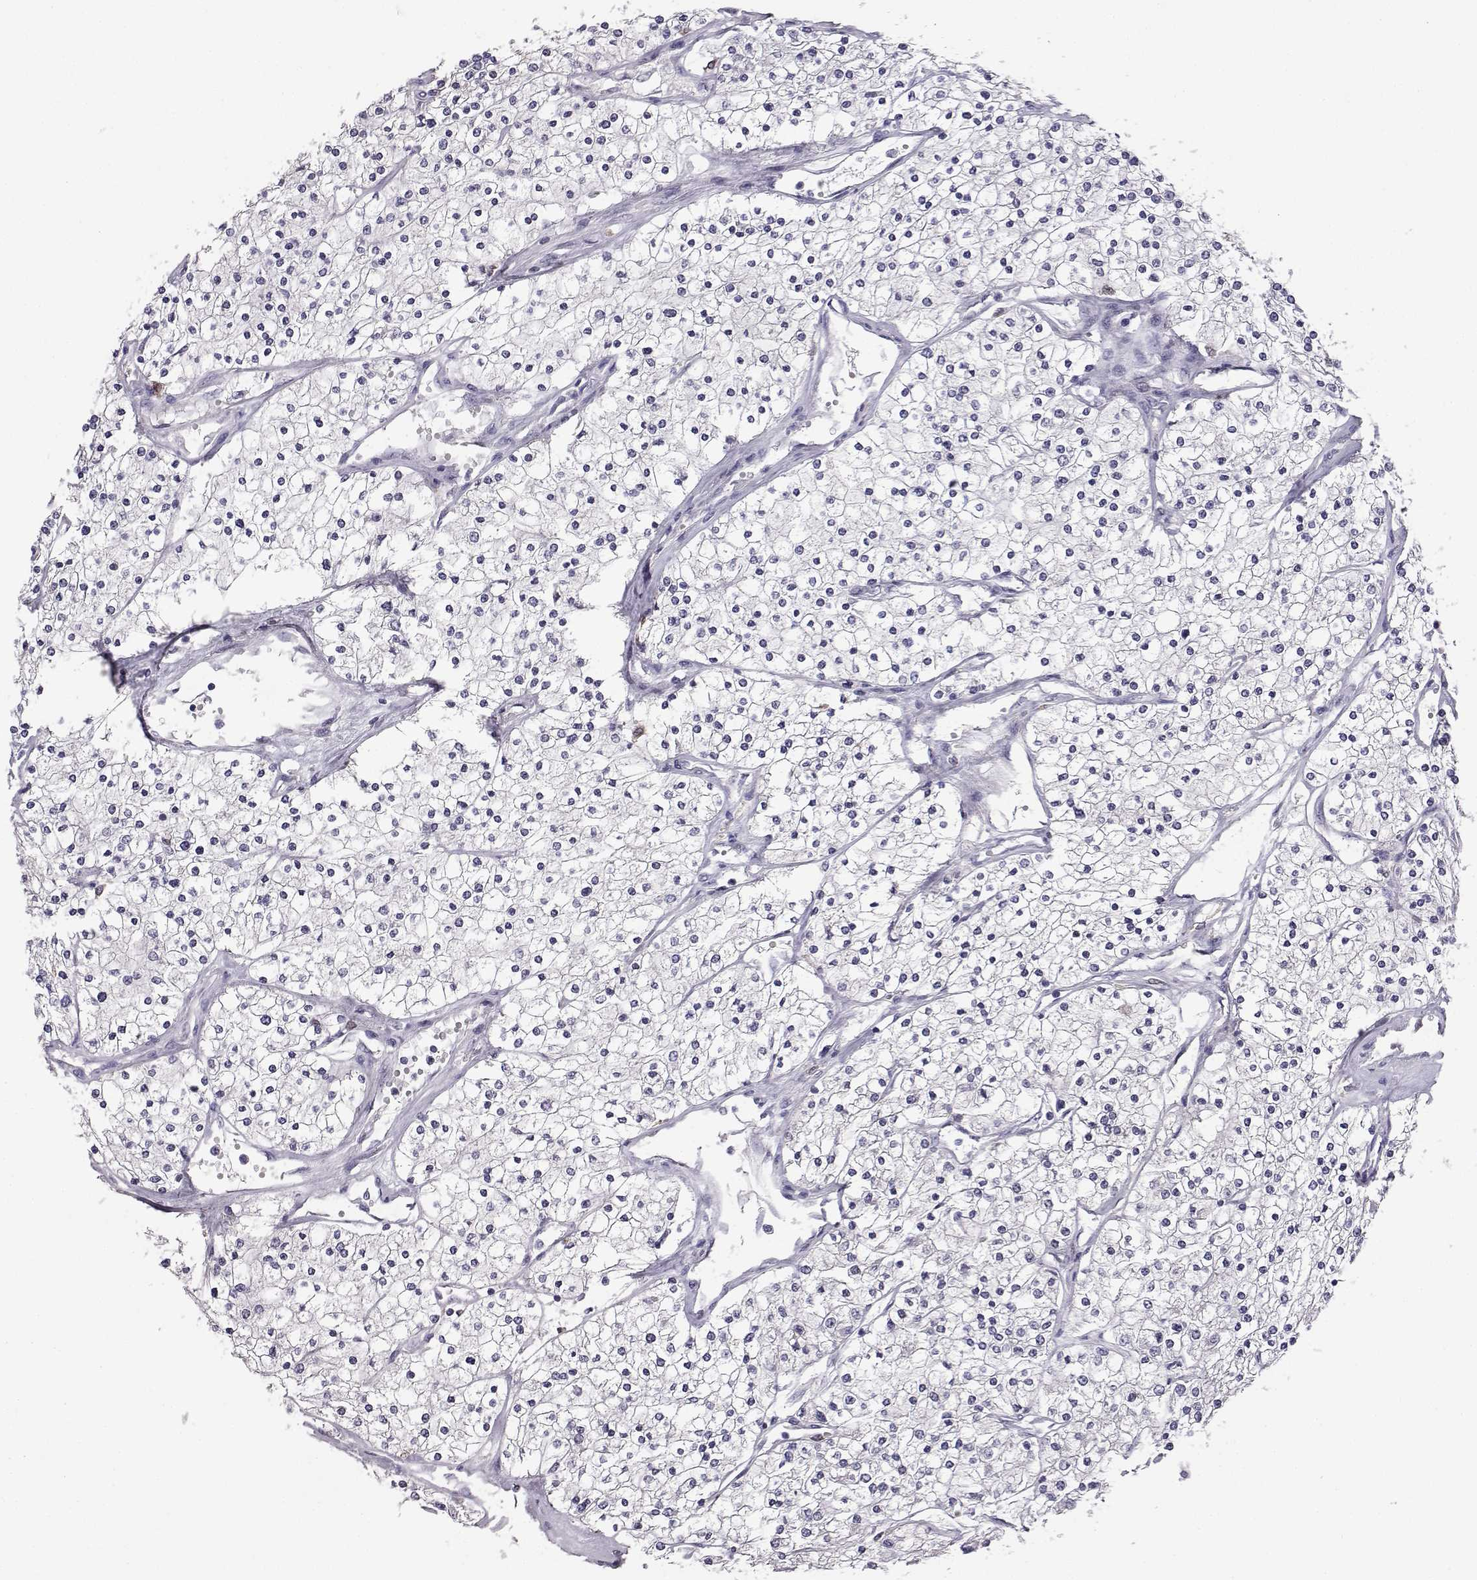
{"staining": {"intensity": "negative", "quantity": "none", "location": "none"}, "tissue": "renal cancer", "cell_type": "Tumor cells", "image_type": "cancer", "snomed": [{"axis": "morphology", "description": "Adenocarcinoma, NOS"}, {"axis": "topography", "description": "Kidney"}], "caption": "An immunohistochemistry histopathology image of renal cancer (adenocarcinoma) is shown. There is no staining in tumor cells of renal cancer (adenocarcinoma). Brightfield microscopy of immunohistochemistry stained with DAB (brown) and hematoxylin (blue), captured at high magnification.", "gene": "AKR1B1", "patient": {"sex": "male", "age": 80}}